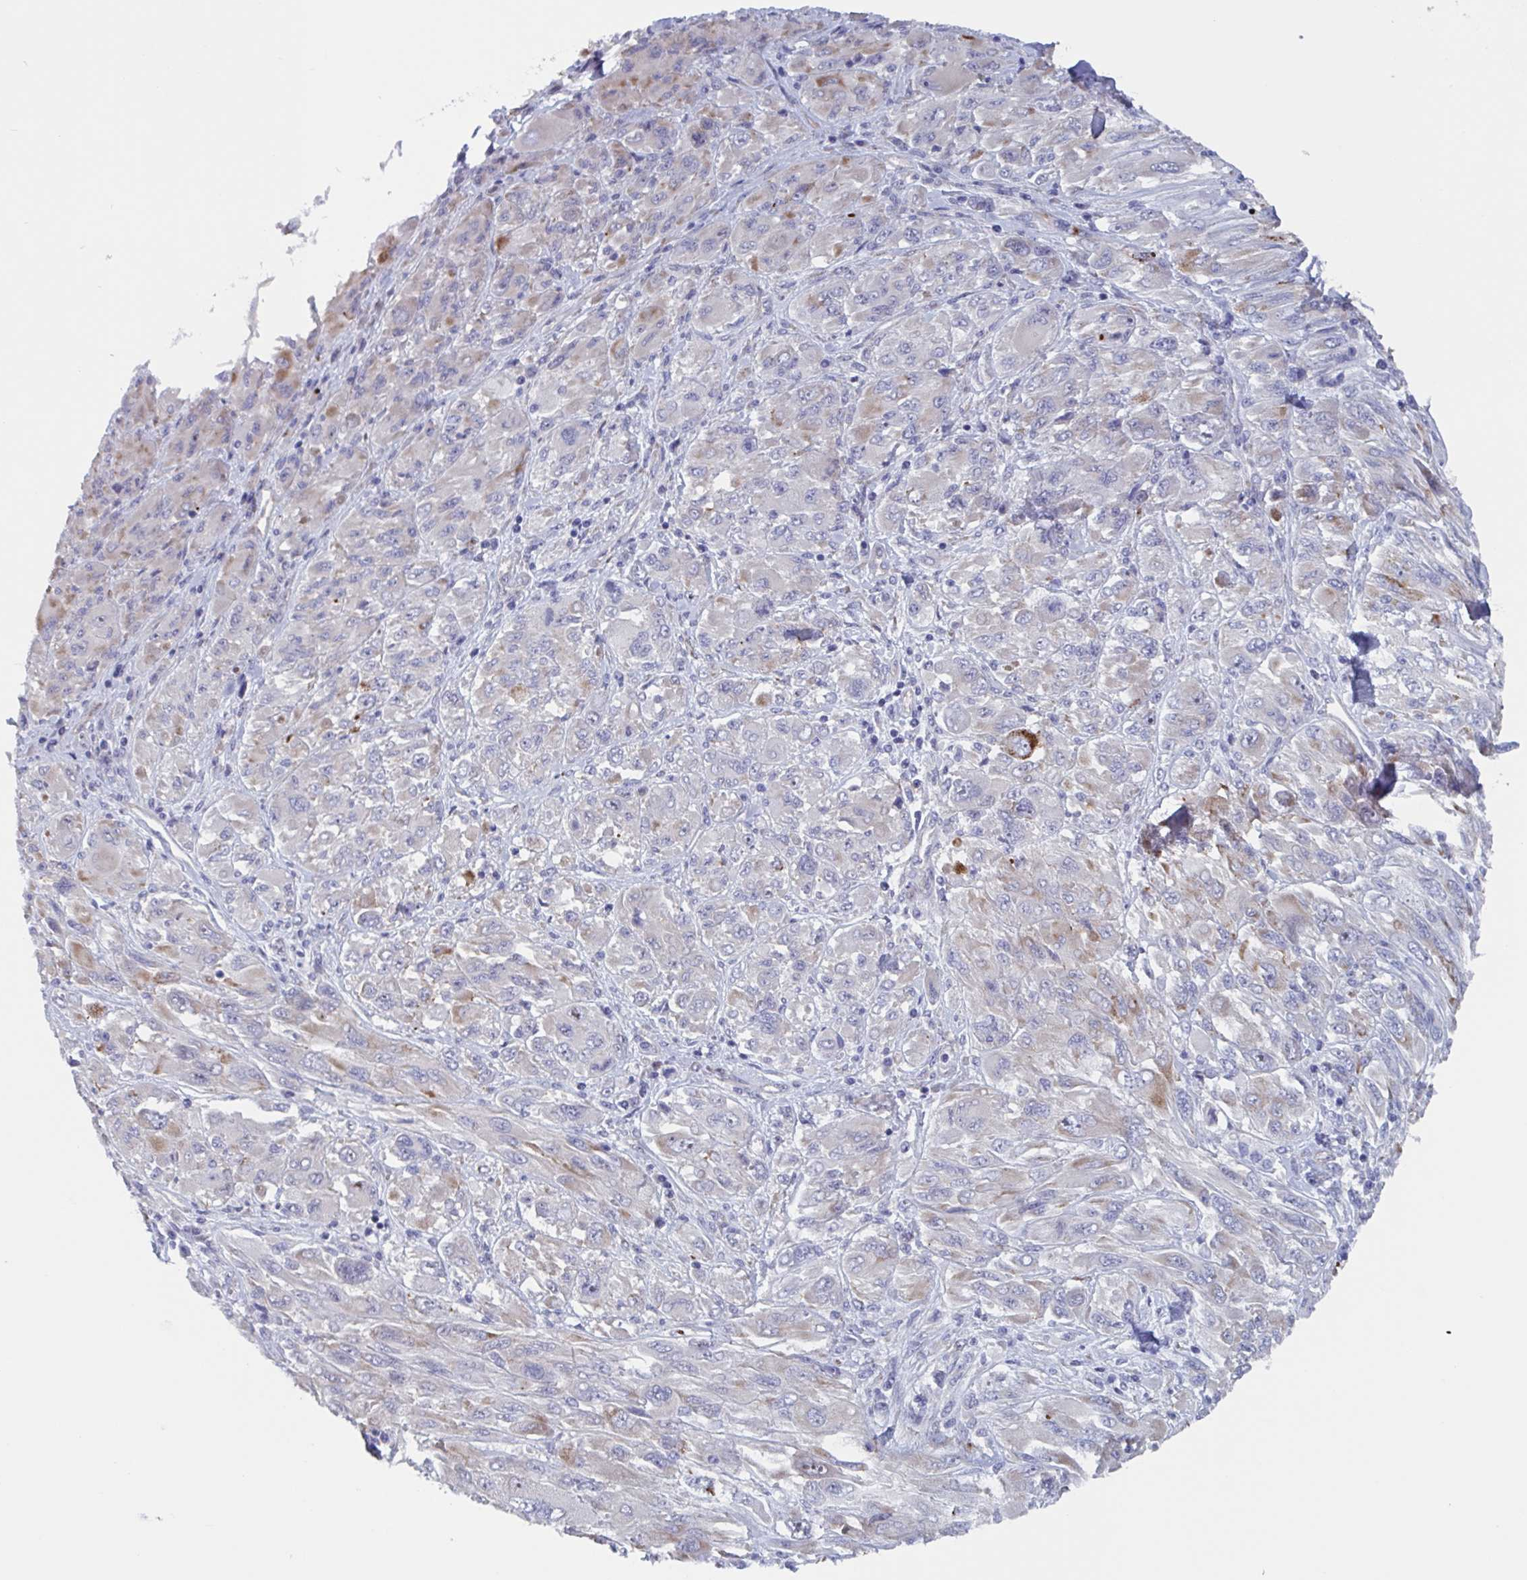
{"staining": {"intensity": "negative", "quantity": "none", "location": "none"}, "tissue": "melanoma", "cell_type": "Tumor cells", "image_type": "cancer", "snomed": [{"axis": "morphology", "description": "Malignant melanoma, NOS"}, {"axis": "topography", "description": "Skin"}], "caption": "Melanoma was stained to show a protein in brown. There is no significant expression in tumor cells.", "gene": "ST14", "patient": {"sex": "female", "age": 91}}